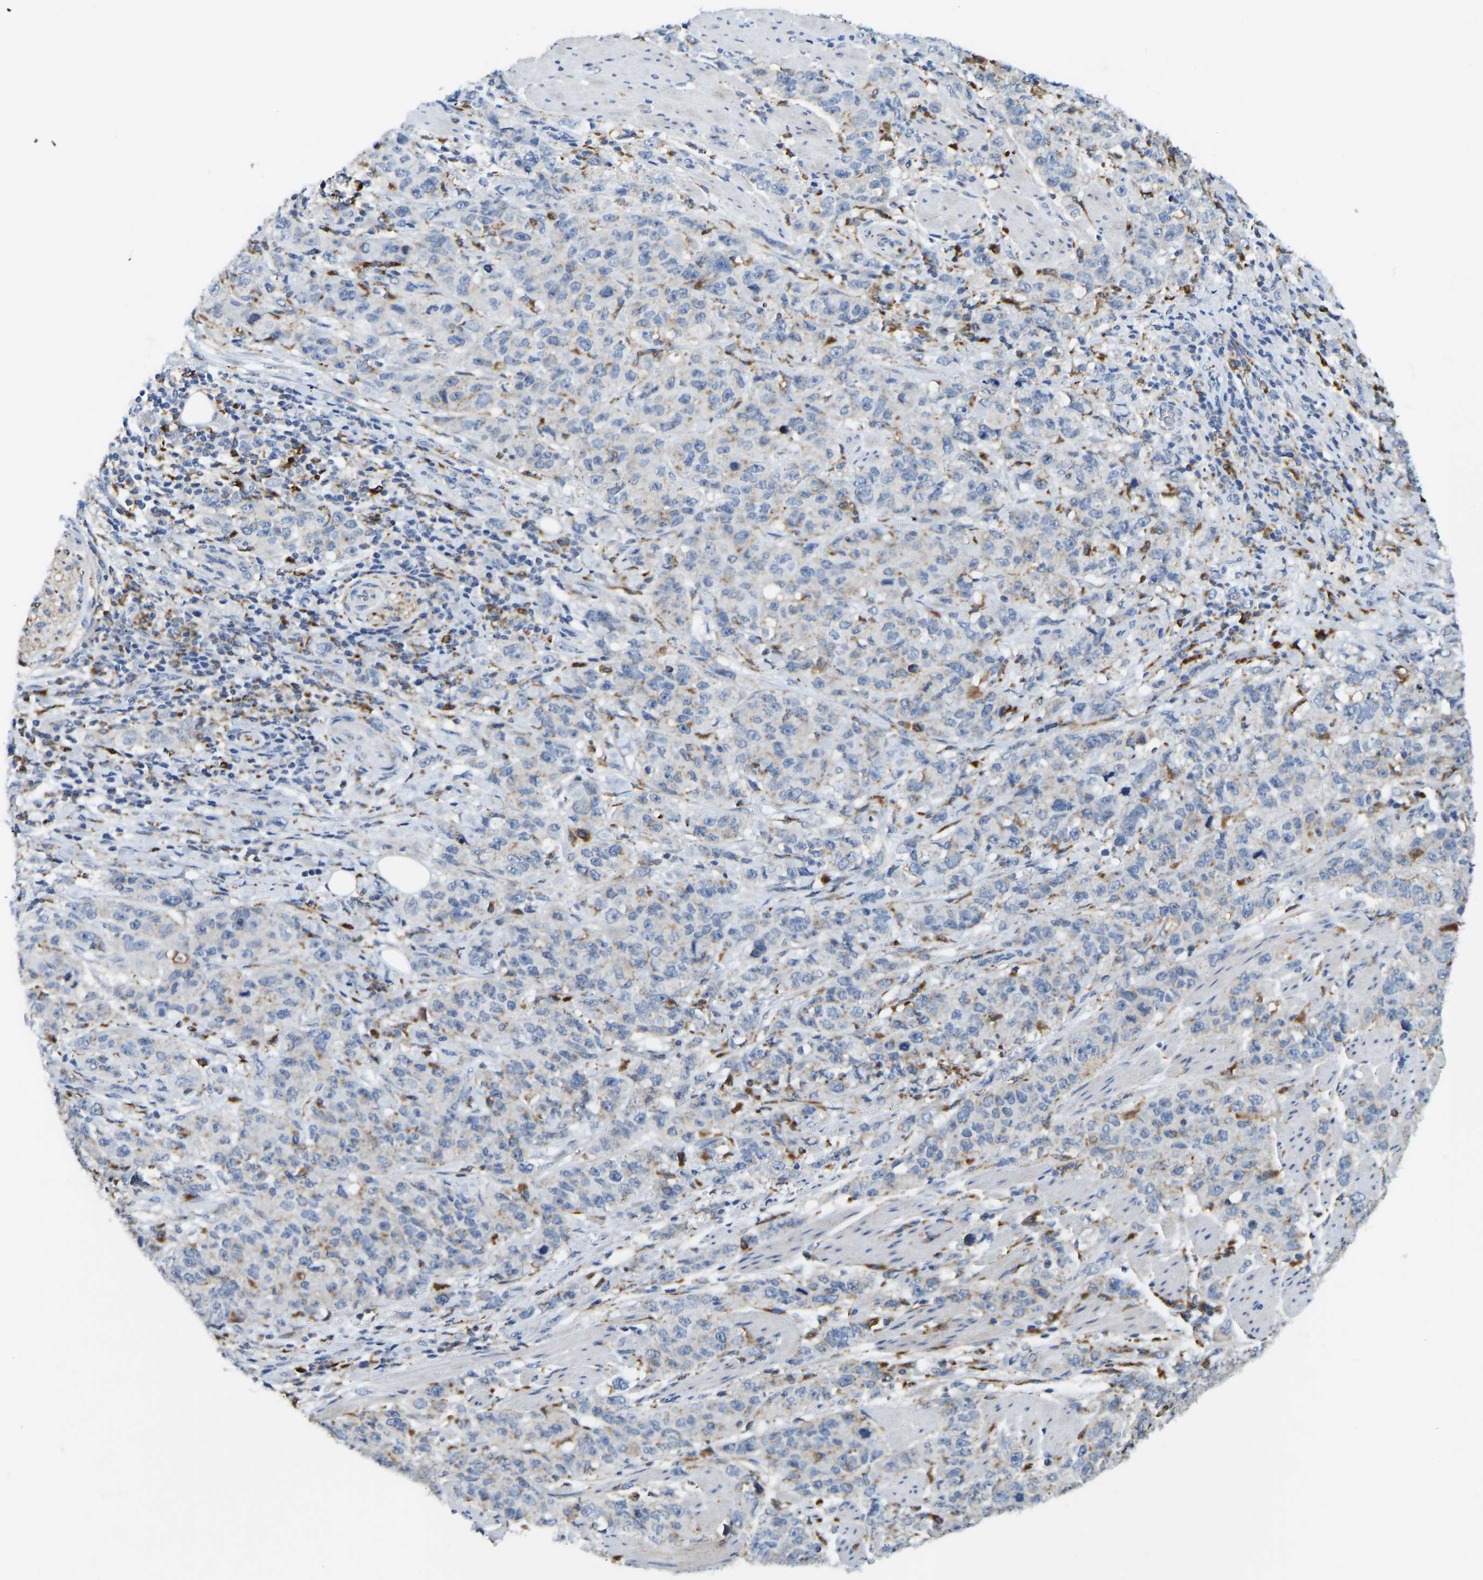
{"staining": {"intensity": "negative", "quantity": "none", "location": "none"}, "tissue": "stomach cancer", "cell_type": "Tumor cells", "image_type": "cancer", "snomed": [{"axis": "morphology", "description": "Adenocarcinoma, NOS"}, {"axis": "topography", "description": "Stomach"}], "caption": "Human stomach adenocarcinoma stained for a protein using immunohistochemistry (IHC) shows no positivity in tumor cells.", "gene": "ATP6V1E1", "patient": {"sex": "male", "age": 48}}